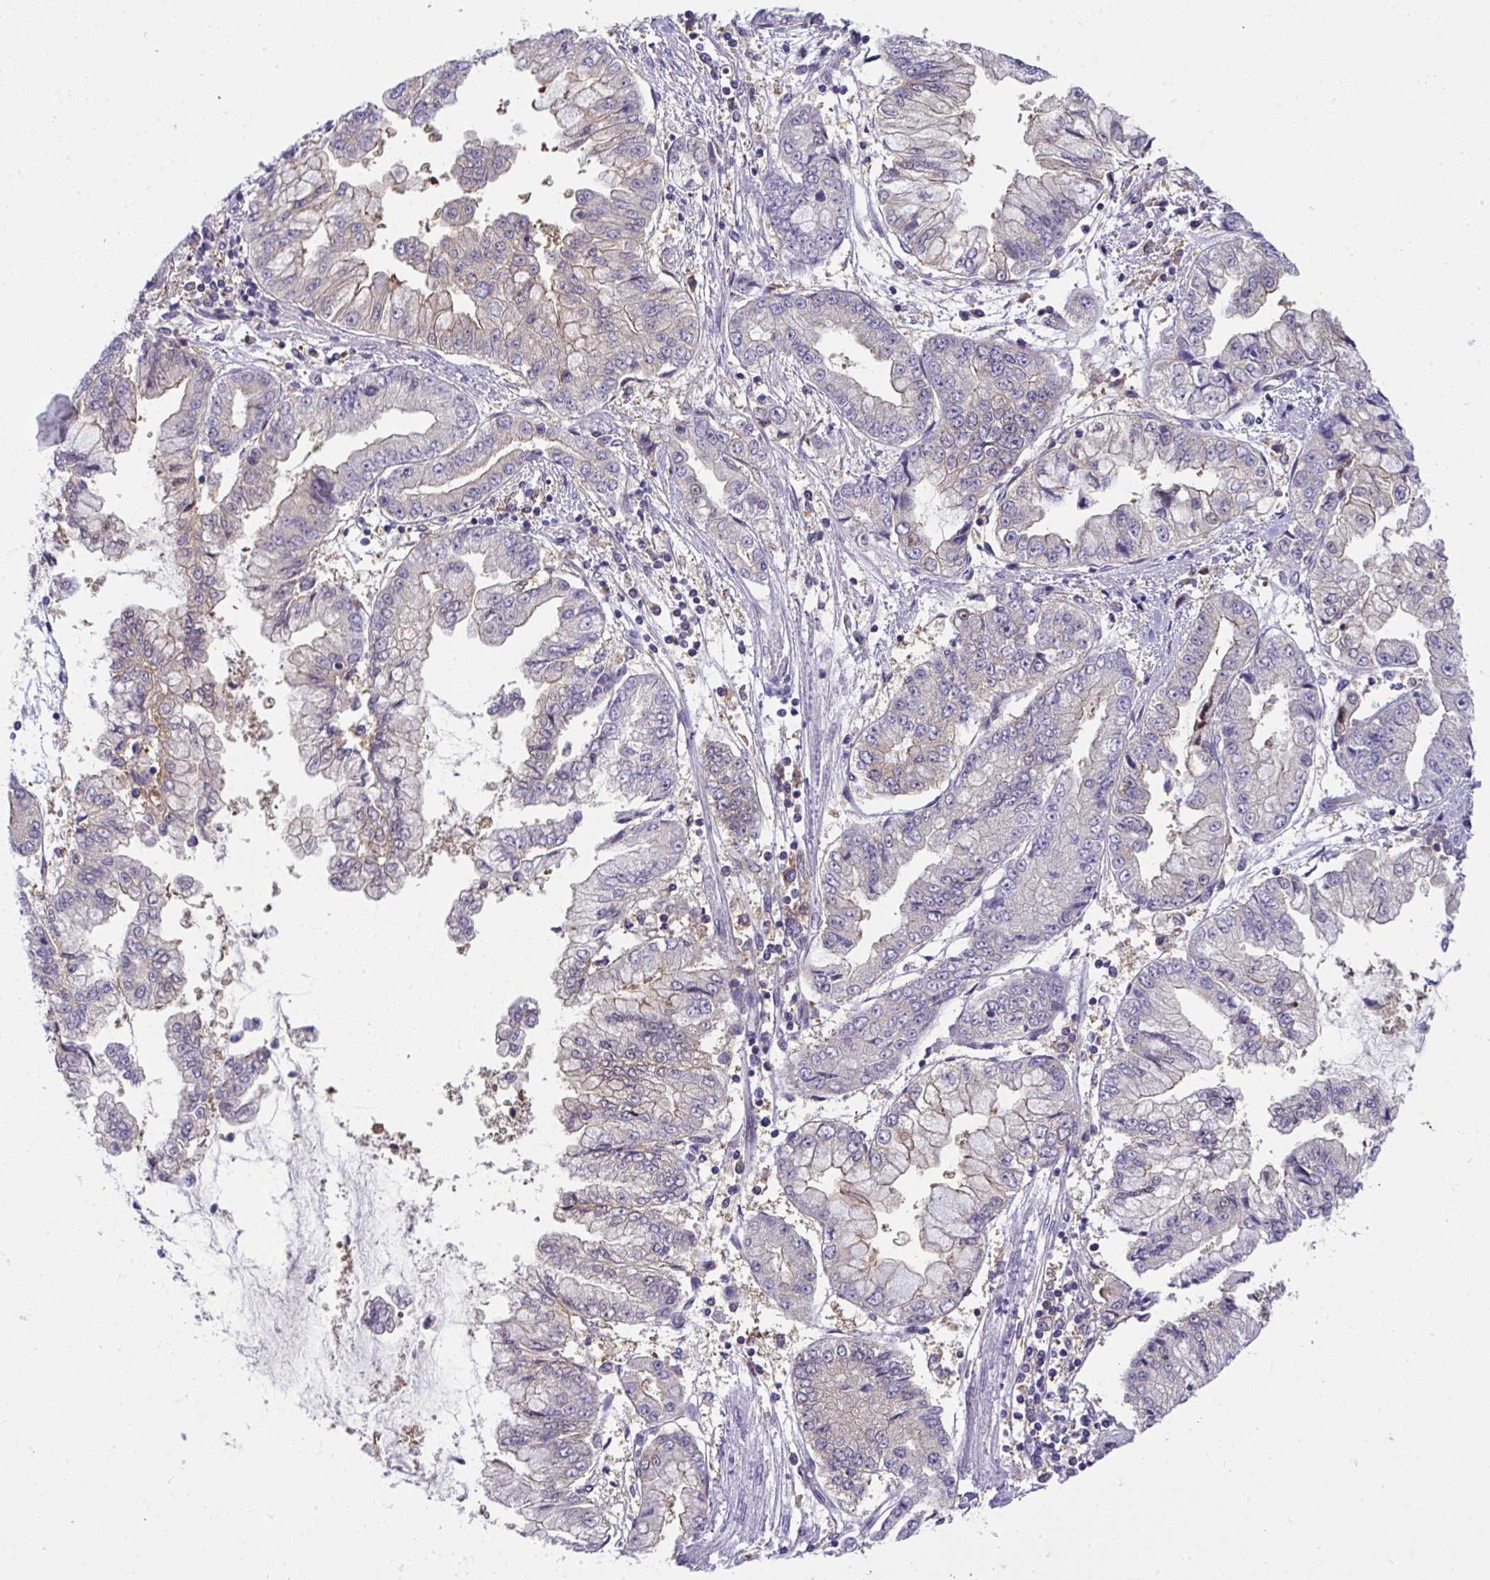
{"staining": {"intensity": "weak", "quantity": "<25%", "location": "cytoplasmic/membranous"}, "tissue": "stomach cancer", "cell_type": "Tumor cells", "image_type": "cancer", "snomed": [{"axis": "morphology", "description": "Adenocarcinoma, NOS"}, {"axis": "topography", "description": "Stomach, upper"}], "caption": "Image shows no significant protein staining in tumor cells of adenocarcinoma (stomach).", "gene": "ALDH16A1", "patient": {"sex": "female", "age": 74}}